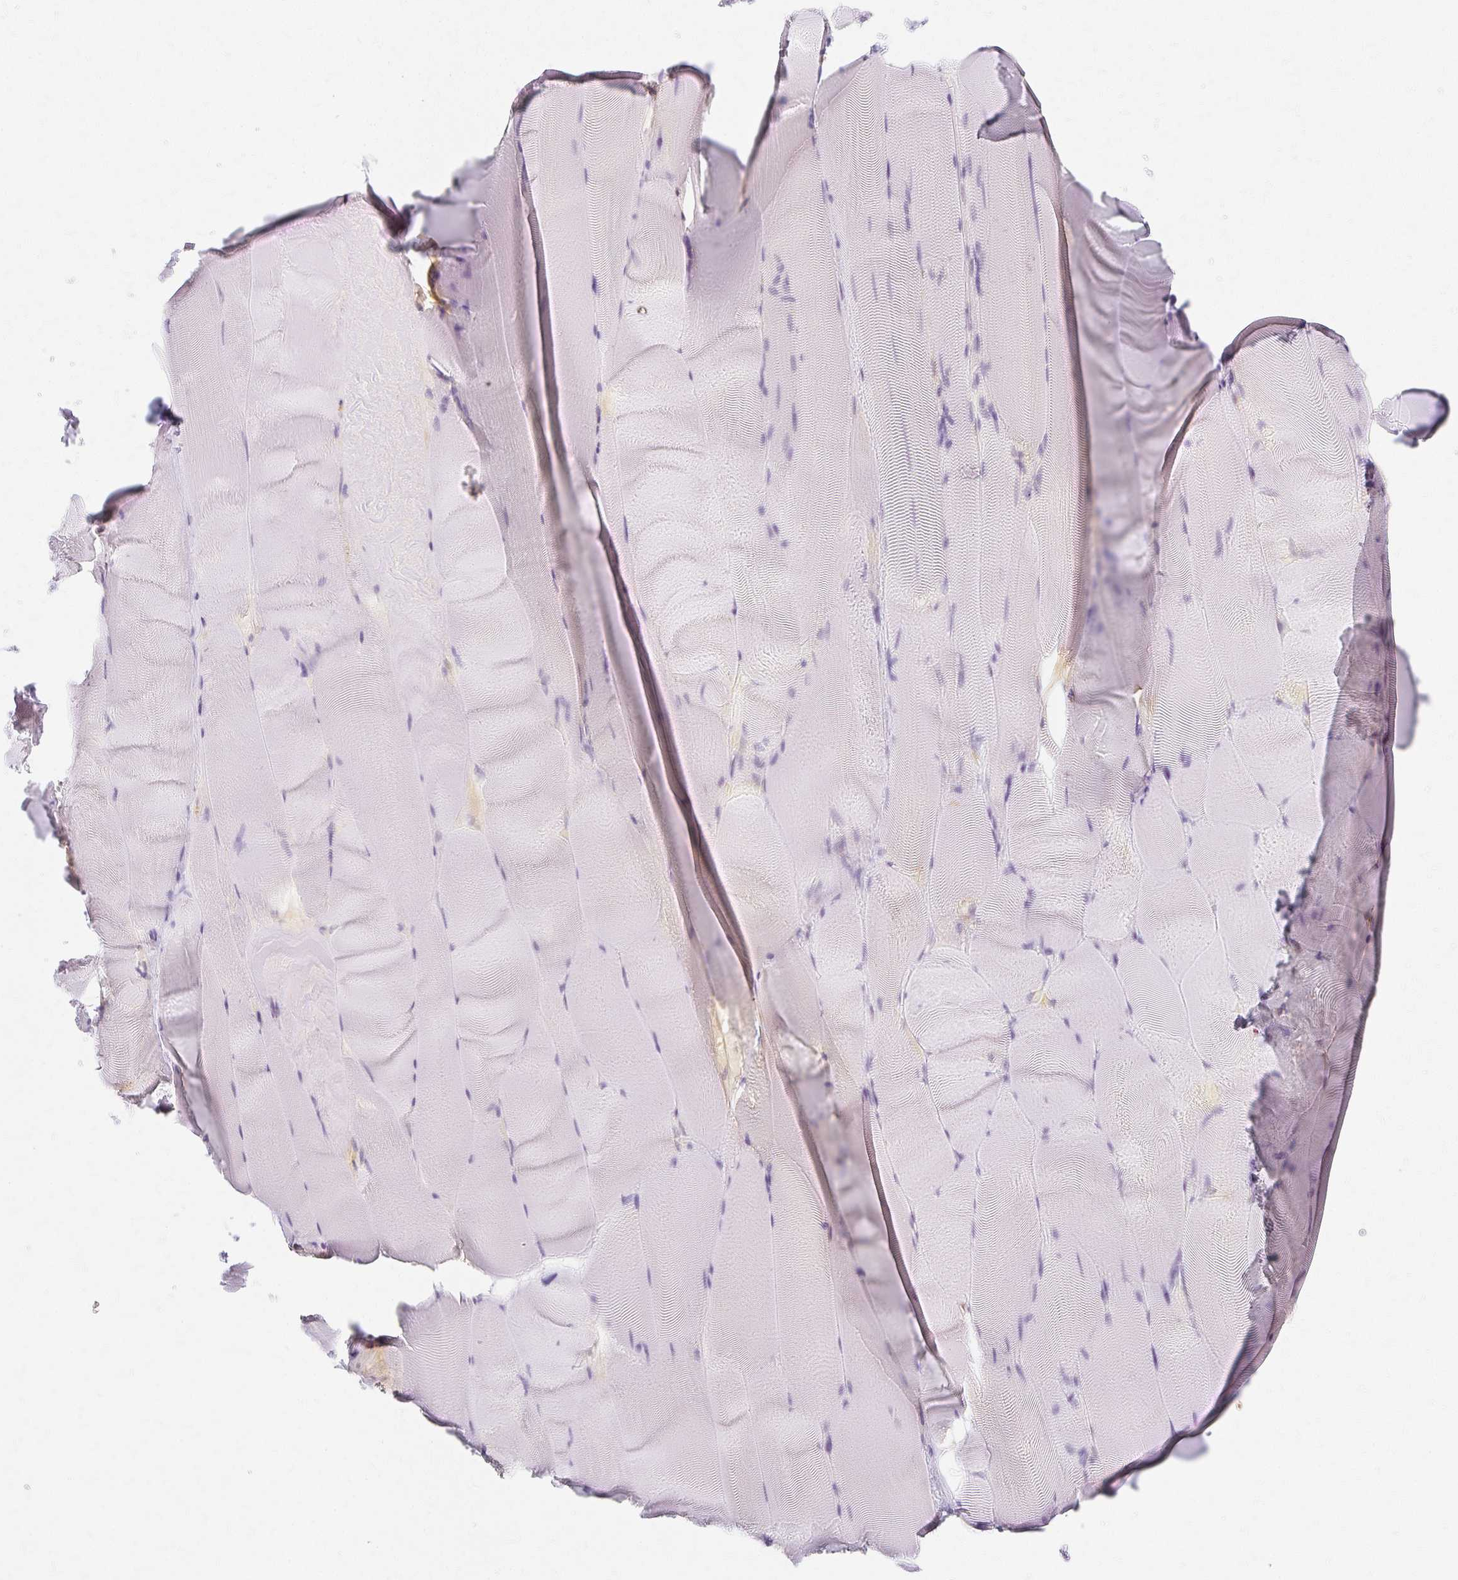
{"staining": {"intensity": "negative", "quantity": "none", "location": "none"}, "tissue": "skeletal muscle", "cell_type": "Myocytes", "image_type": "normal", "snomed": [{"axis": "morphology", "description": "Normal tissue, NOS"}, {"axis": "topography", "description": "Skeletal muscle"}], "caption": "Immunohistochemical staining of unremarkable skeletal muscle exhibits no significant positivity in myocytes.", "gene": "AZGP1", "patient": {"sex": "female", "age": 64}}